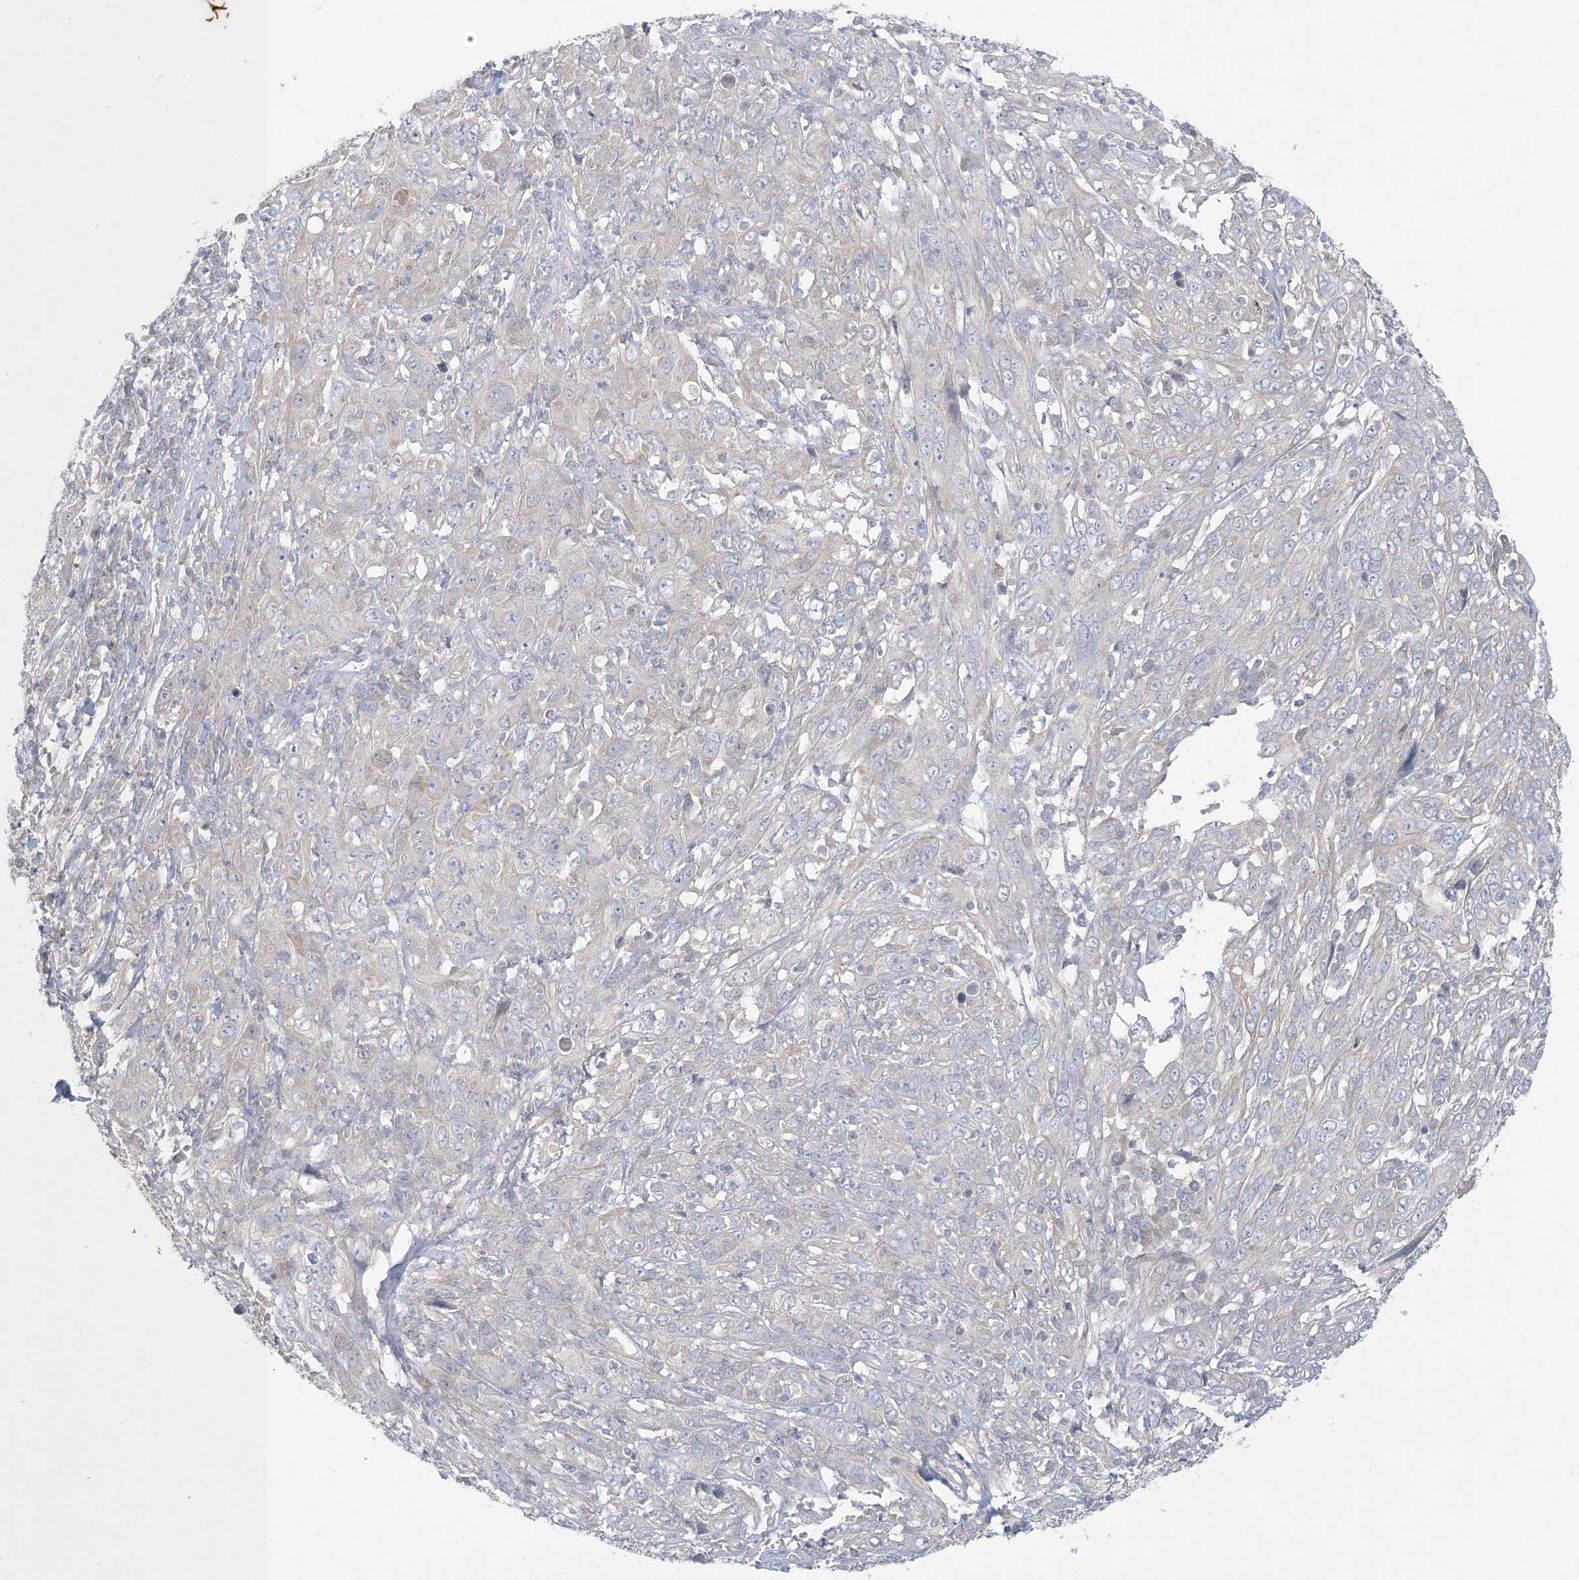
{"staining": {"intensity": "weak", "quantity": "<25%", "location": "cytoplasmic/membranous"}, "tissue": "cervical cancer", "cell_type": "Tumor cells", "image_type": "cancer", "snomed": [{"axis": "morphology", "description": "Squamous cell carcinoma, NOS"}, {"axis": "topography", "description": "Cervix"}], "caption": "Immunohistochemistry of cervical cancer (squamous cell carcinoma) exhibits no positivity in tumor cells.", "gene": "KIF3A", "patient": {"sex": "female", "age": 46}}